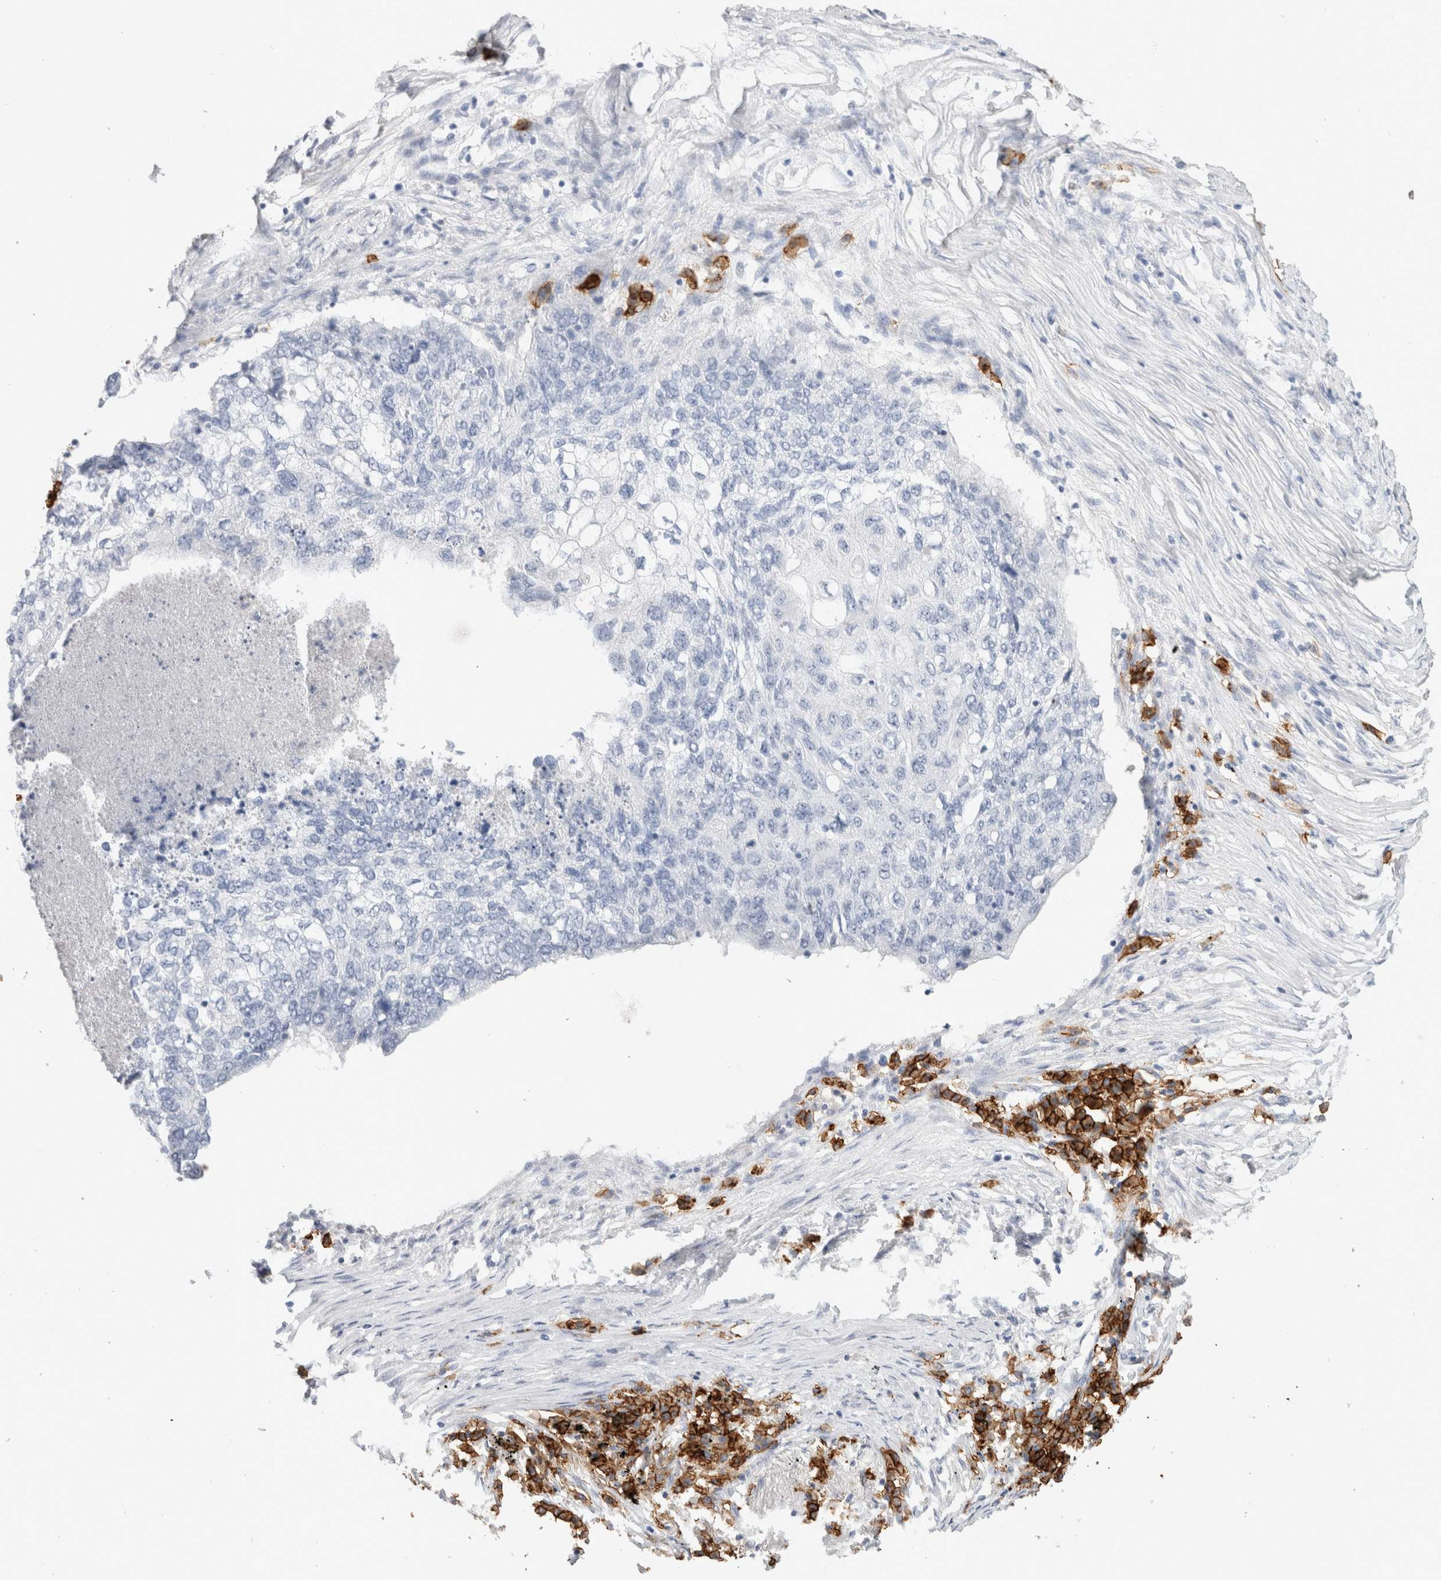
{"staining": {"intensity": "negative", "quantity": "none", "location": "none"}, "tissue": "lung cancer", "cell_type": "Tumor cells", "image_type": "cancer", "snomed": [{"axis": "morphology", "description": "Squamous cell carcinoma, NOS"}, {"axis": "topography", "description": "Lung"}], "caption": "Immunohistochemistry (IHC) of human lung squamous cell carcinoma shows no expression in tumor cells. (DAB immunohistochemistry, high magnification).", "gene": "CD38", "patient": {"sex": "female", "age": 63}}